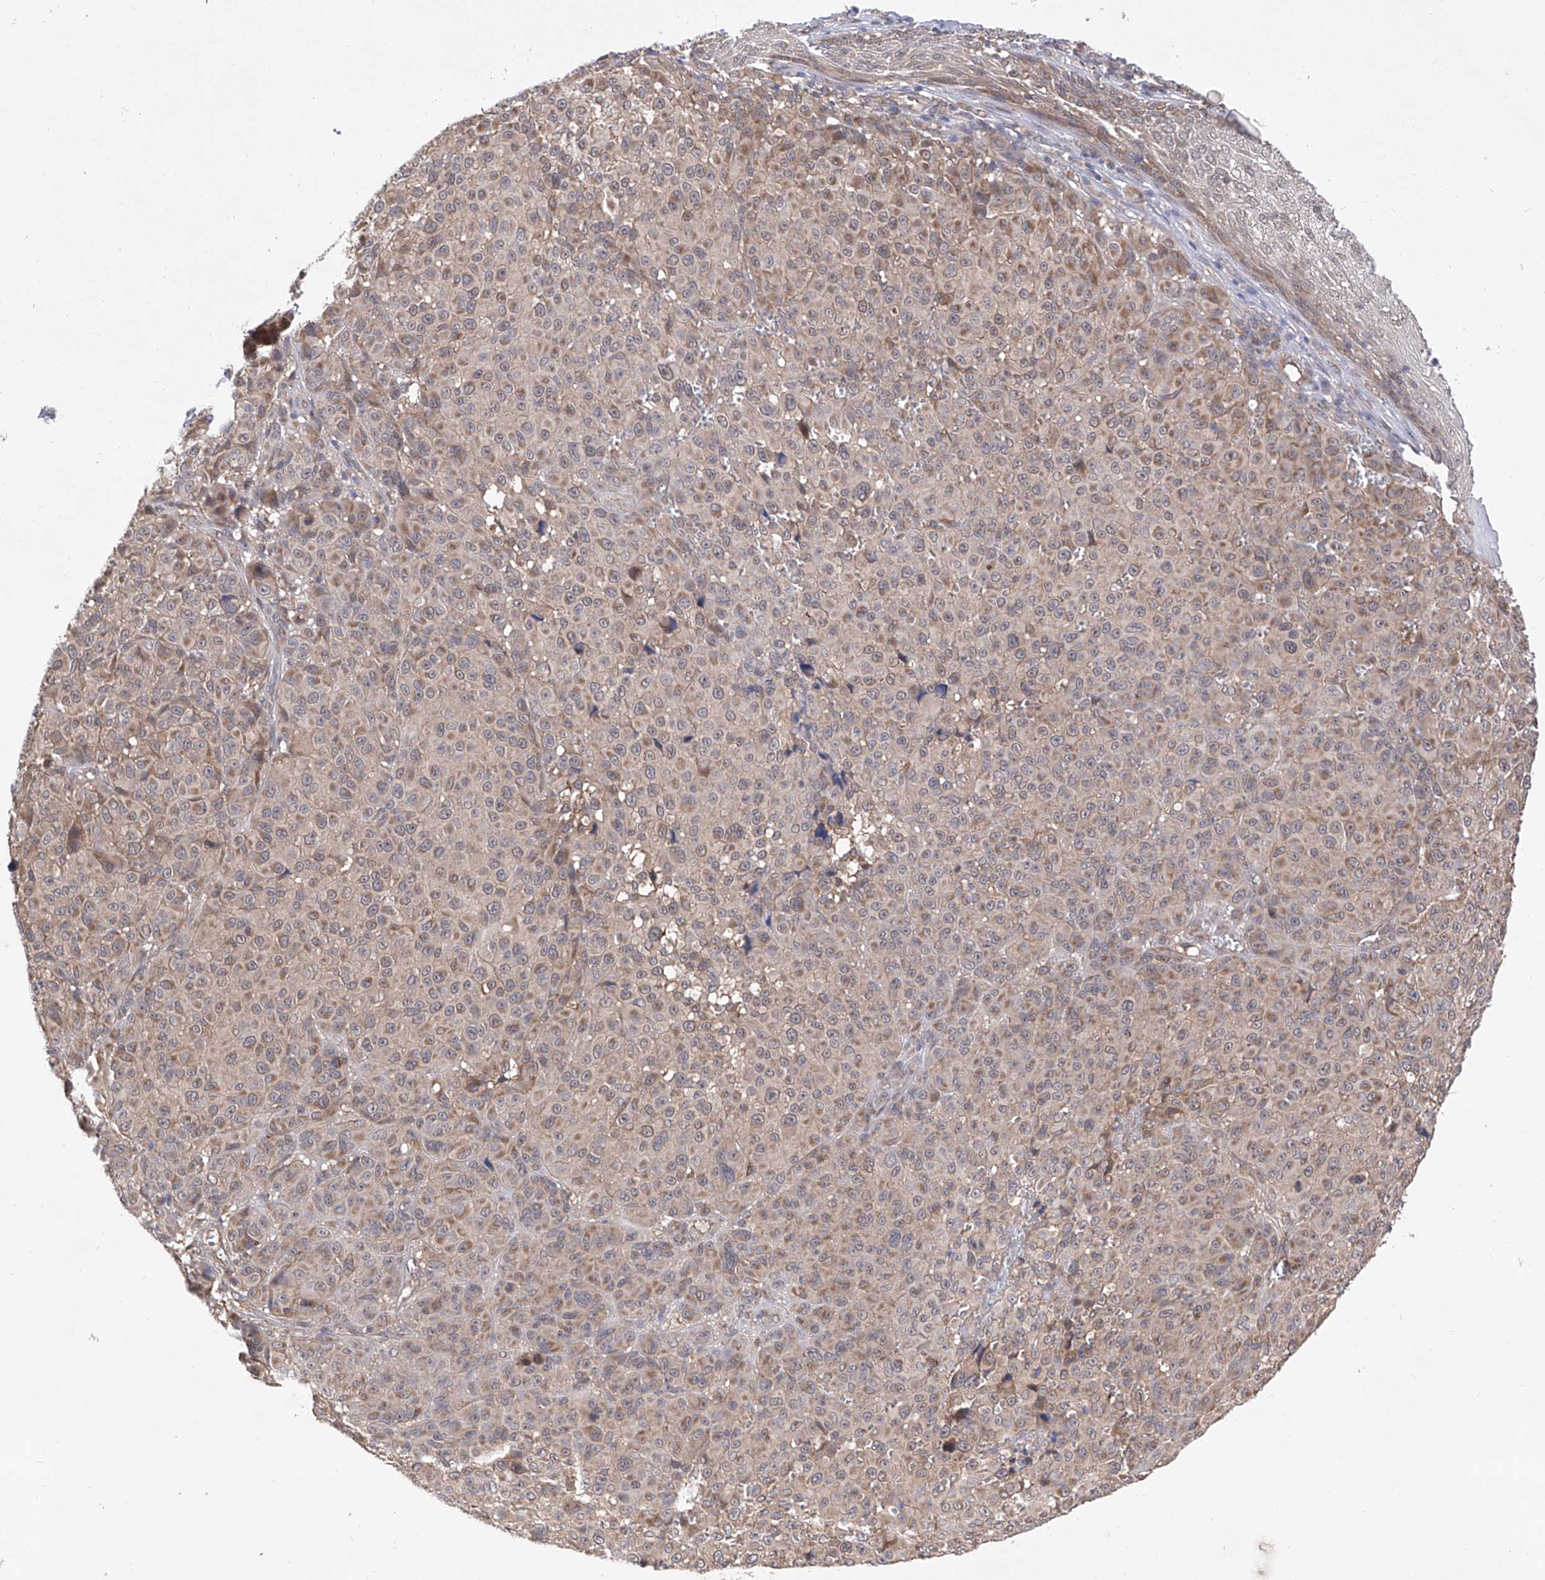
{"staining": {"intensity": "weak", "quantity": ">75%", "location": "cytoplasmic/membranous"}, "tissue": "melanoma", "cell_type": "Tumor cells", "image_type": "cancer", "snomed": [{"axis": "morphology", "description": "Malignant melanoma, NOS"}, {"axis": "topography", "description": "Skin"}], "caption": "An IHC micrograph of neoplastic tissue is shown. Protein staining in brown shows weak cytoplasmic/membranous positivity in malignant melanoma within tumor cells.", "gene": "USP45", "patient": {"sex": "male", "age": 73}}